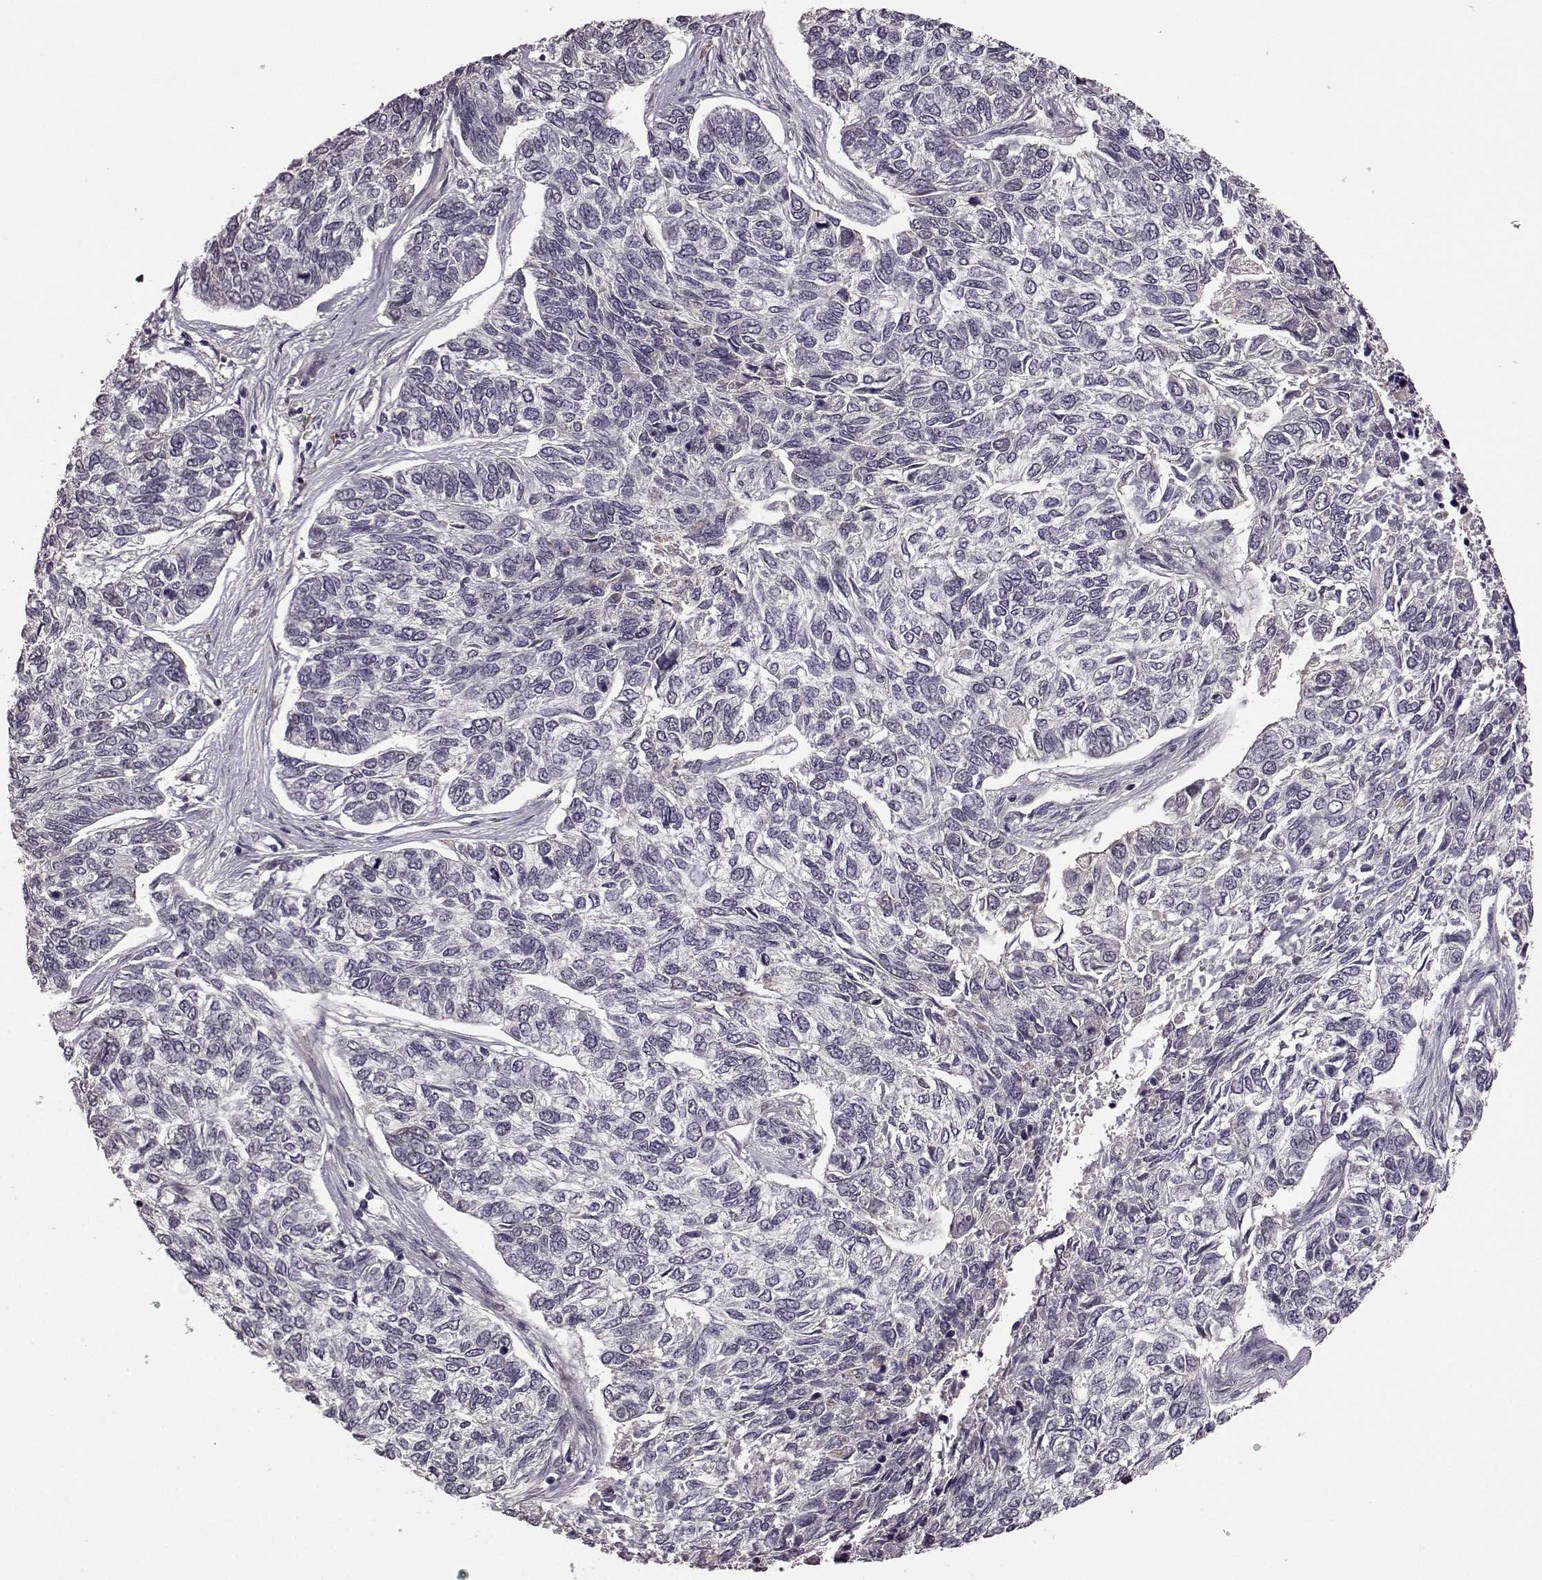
{"staining": {"intensity": "negative", "quantity": "none", "location": "none"}, "tissue": "skin cancer", "cell_type": "Tumor cells", "image_type": "cancer", "snomed": [{"axis": "morphology", "description": "Basal cell carcinoma"}, {"axis": "topography", "description": "Skin"}], "caption": "Tumor cells are negative for protein expression in human skin cancer (basal cell carcinoma).", "gene": "NRL", "patient": {"sex": "female", "age": 65}}